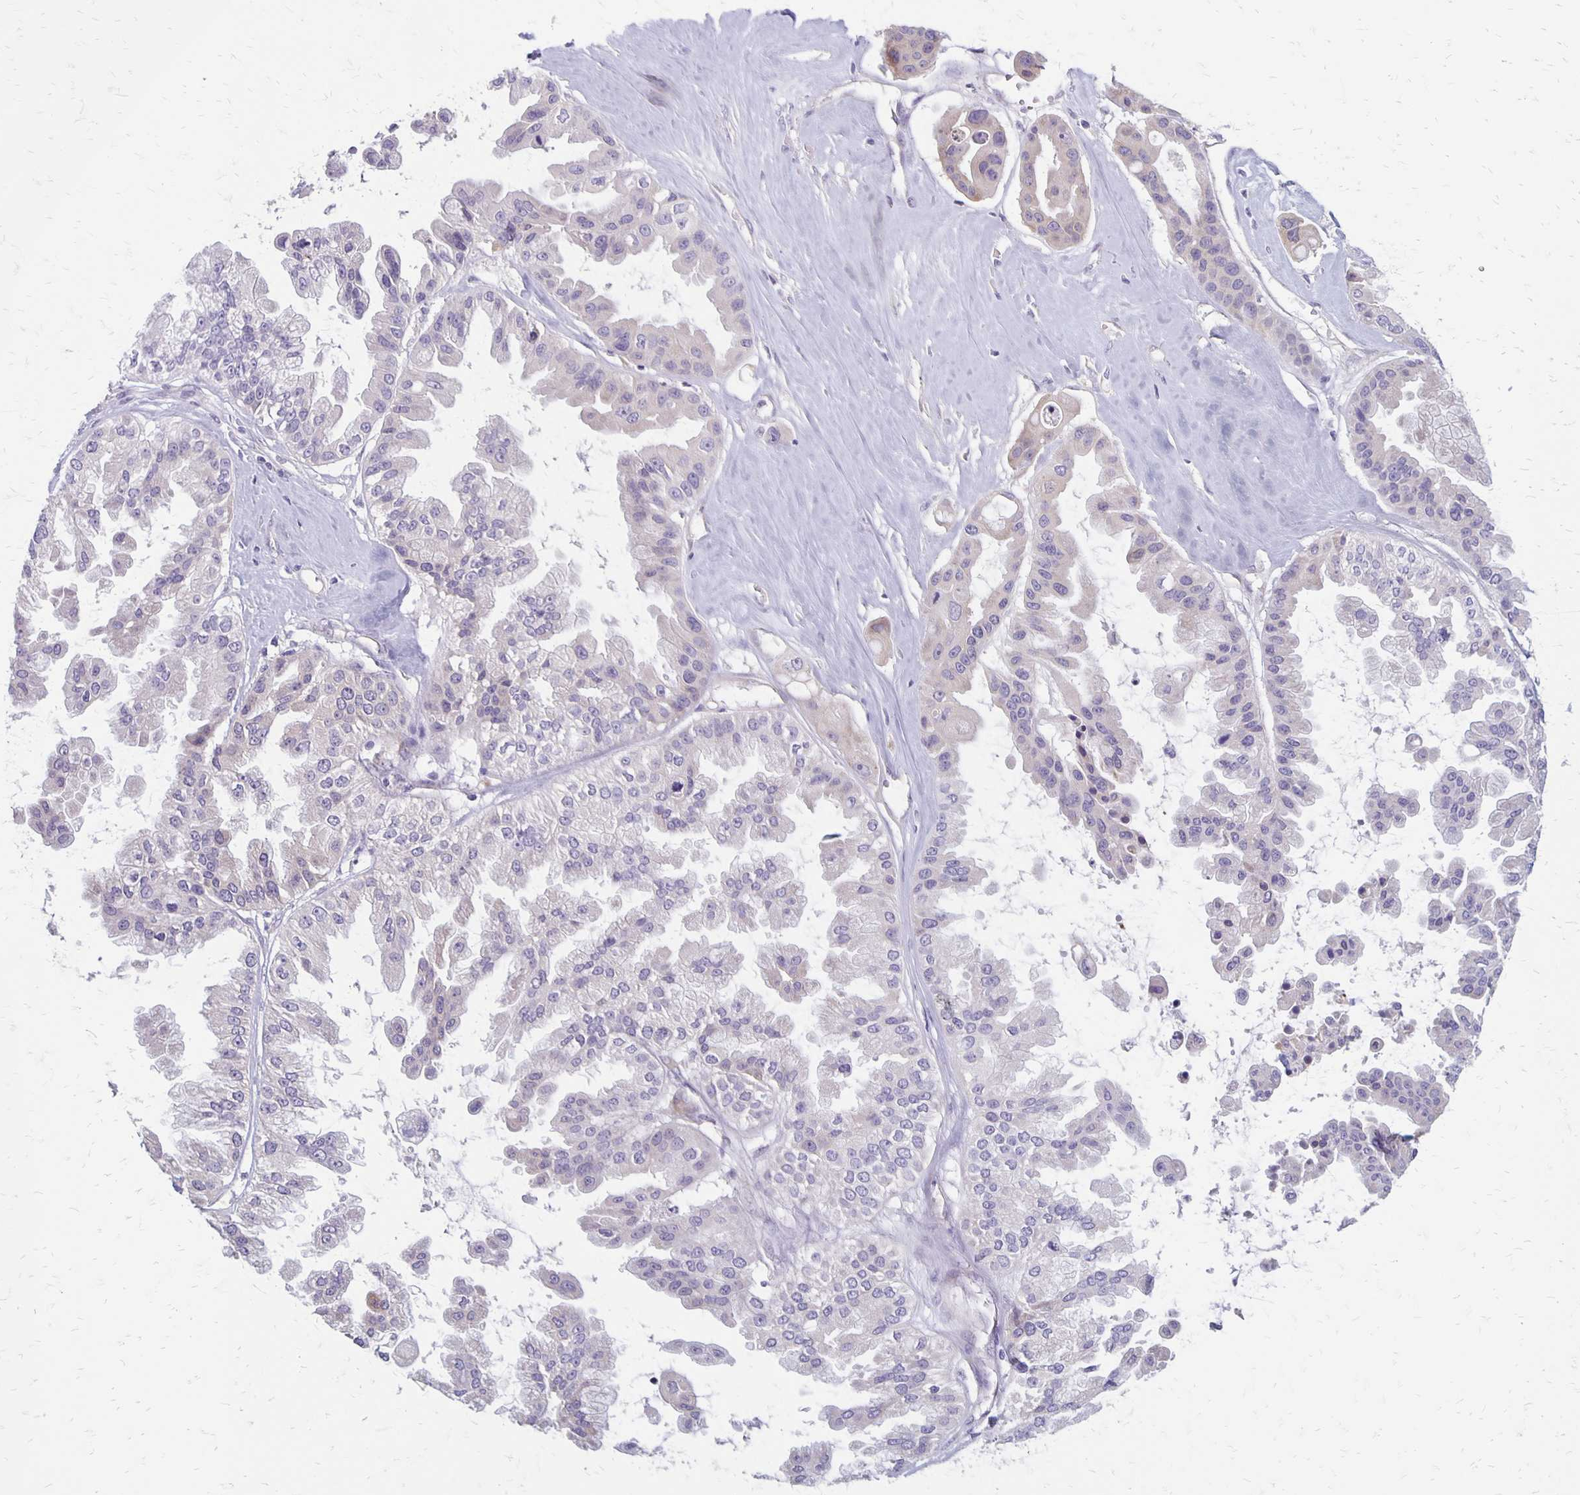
{"staining": {"intensity": "negative", "quantity": "none", "location": "none"}, "tissue": "ovarian cancer", "cell_type": "Tumor cells", "image_type": "cancer", "snomed": [{"axis": "morphology", "description": "Cystadenocarcinoma, serous, NOS"}, {"axis": "topography", "description": "Ovary"}], "caption": "Serous cystadenocarcinoma (ovarian) was stained to show a protein in brown. There is no significant expression in tumor cells.", "gene": "HOMER1", "patient": {"sex": "female", "age": 56}}